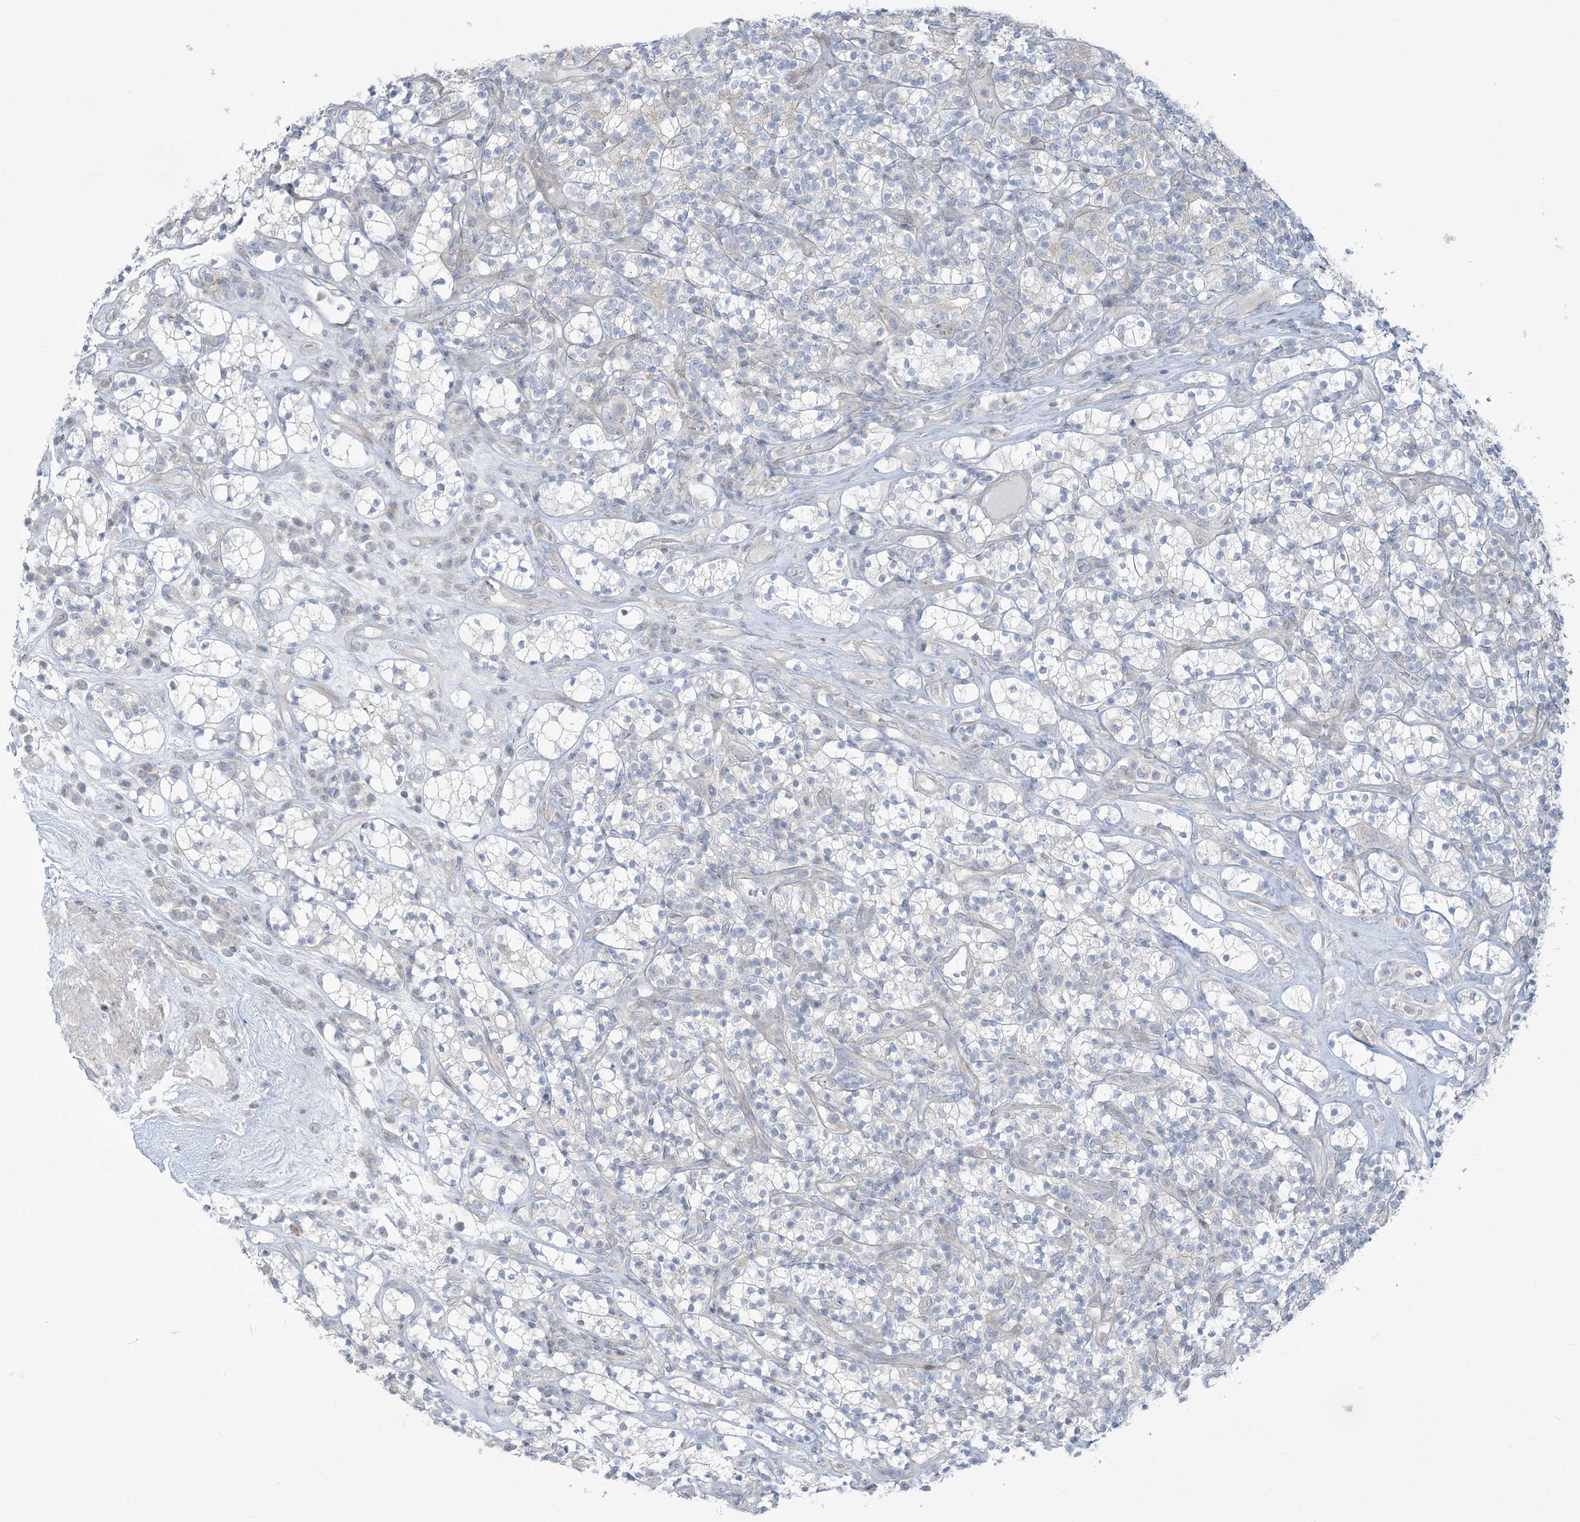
{"staining": {"intensity": "negative", "quantity": "none", "location": "none"}, "tissue": "renal cancer", "cell_type": "Tumor cells", "image_type": "cancer", "snomed": [{"axis": "morphology", "description": "Adenocarcinoma, NOS"}, {"axis": "topography", "description": "Kidney"}], "caption": "High power microscopy micrograph of an immunohistochemistry histopathology image of renal adenocarcinoma, revealing no significant positivity in tumor cells.", "gene": "AFTPH", "patient": {"sex": "male", "age": 77}}